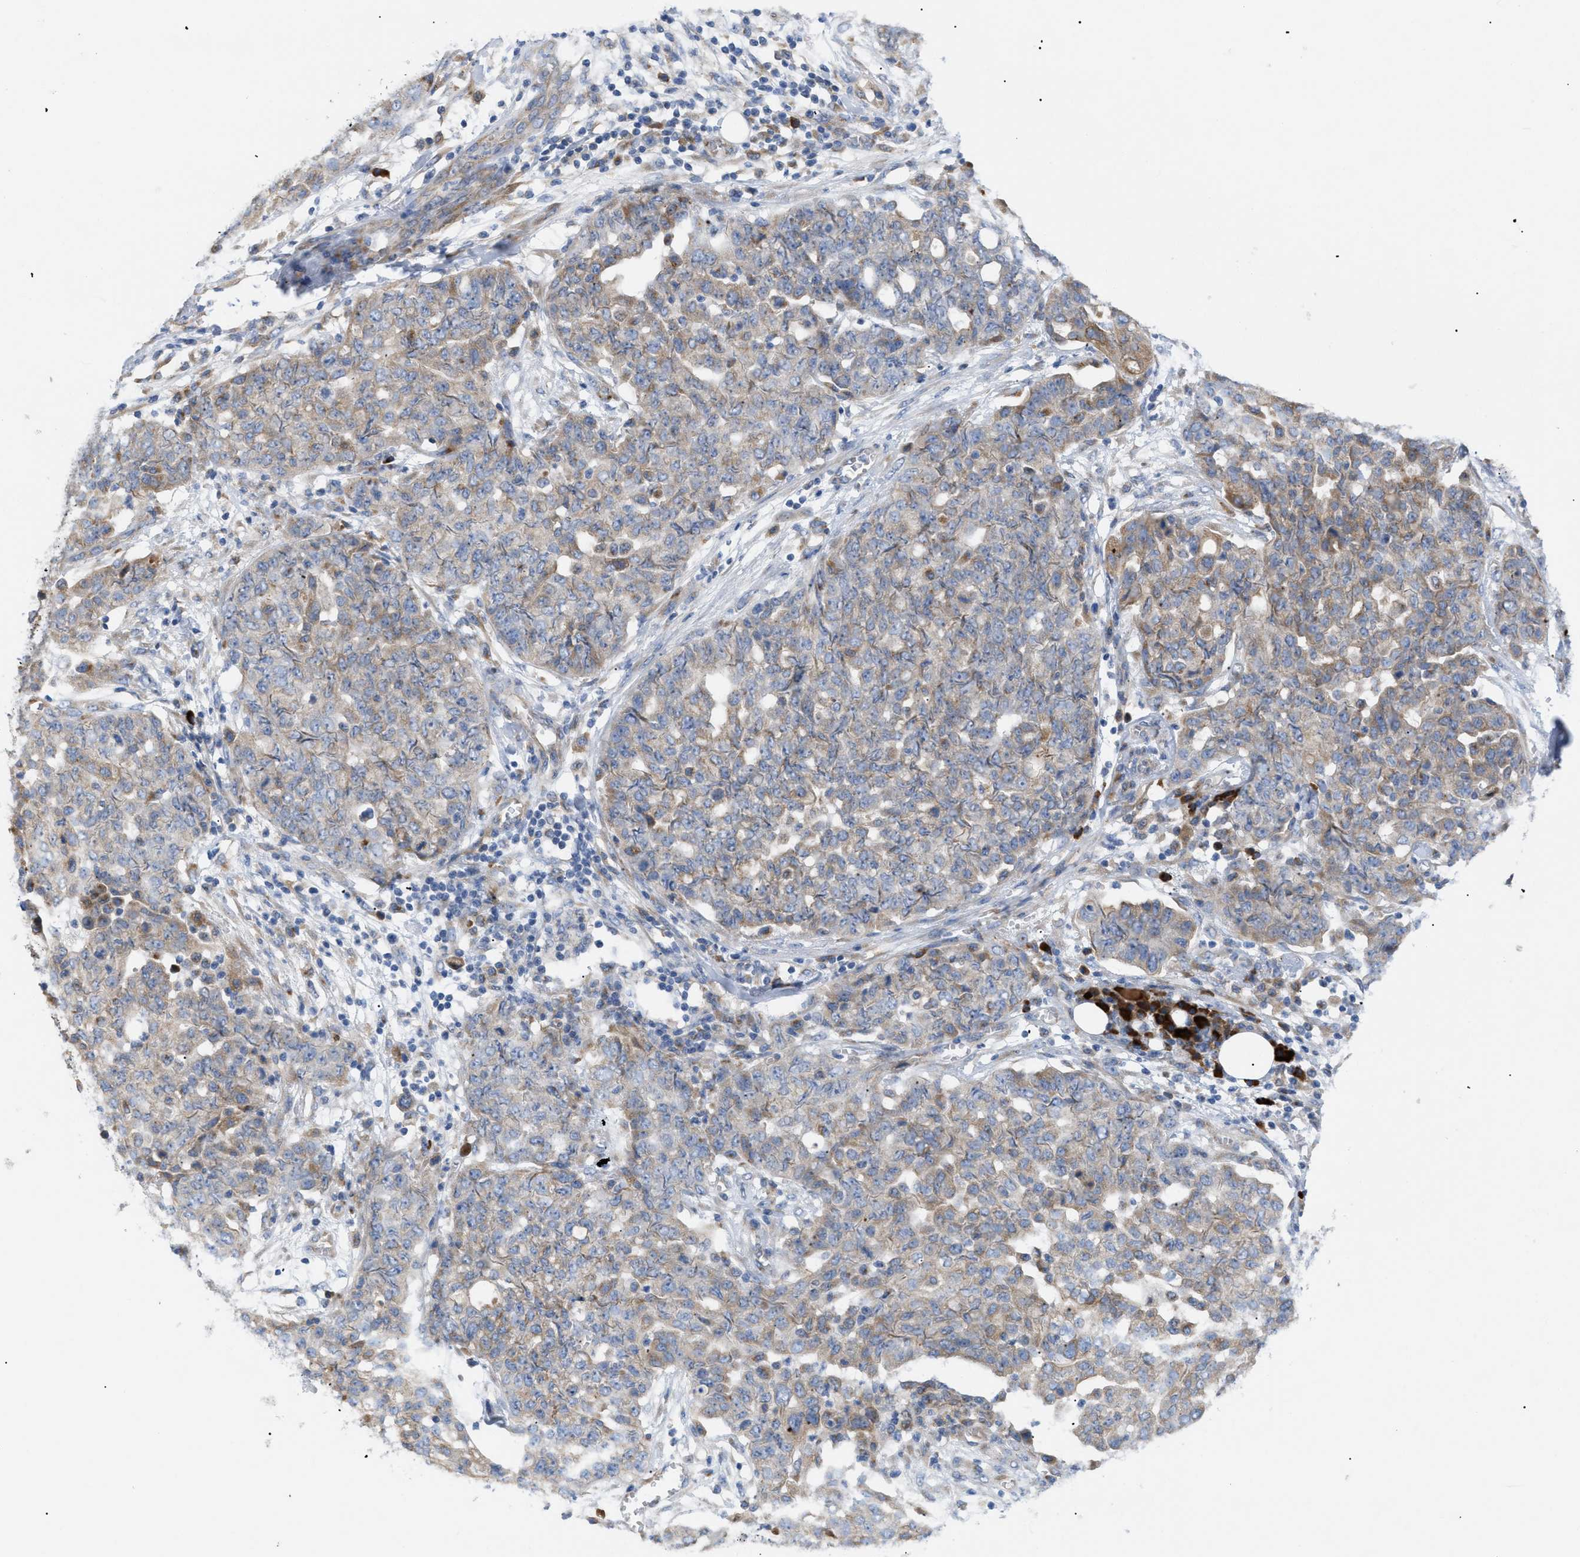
{"staining": {"intensity": "weak", "quantity": ">75%", "location": "cytoplasmic/membranous"}, "tissue": "ovarian cancer", "cell_type": "Tumor cells", "image_type": "cancer", "snomed": [{"axis": "morphology", "description": "Cystadenocarcinoma, serous, NOS"}, {"axis": "topography", "description": "Soft tissue"}, {"axis": "topography", "description": "Ovary"}], "caption": "Weak cytoplasmic/membranous protein staining is seen in about >75% of tumor cells in ovarian cancer (serous cystadenocarcinoma). Using DAB (brown) and hematoxylin (blue) stains, captured at high magnification using brightfield microscopy.", "gene": "SLC50A1", "patient": {"sex": "female", "age": 57}}